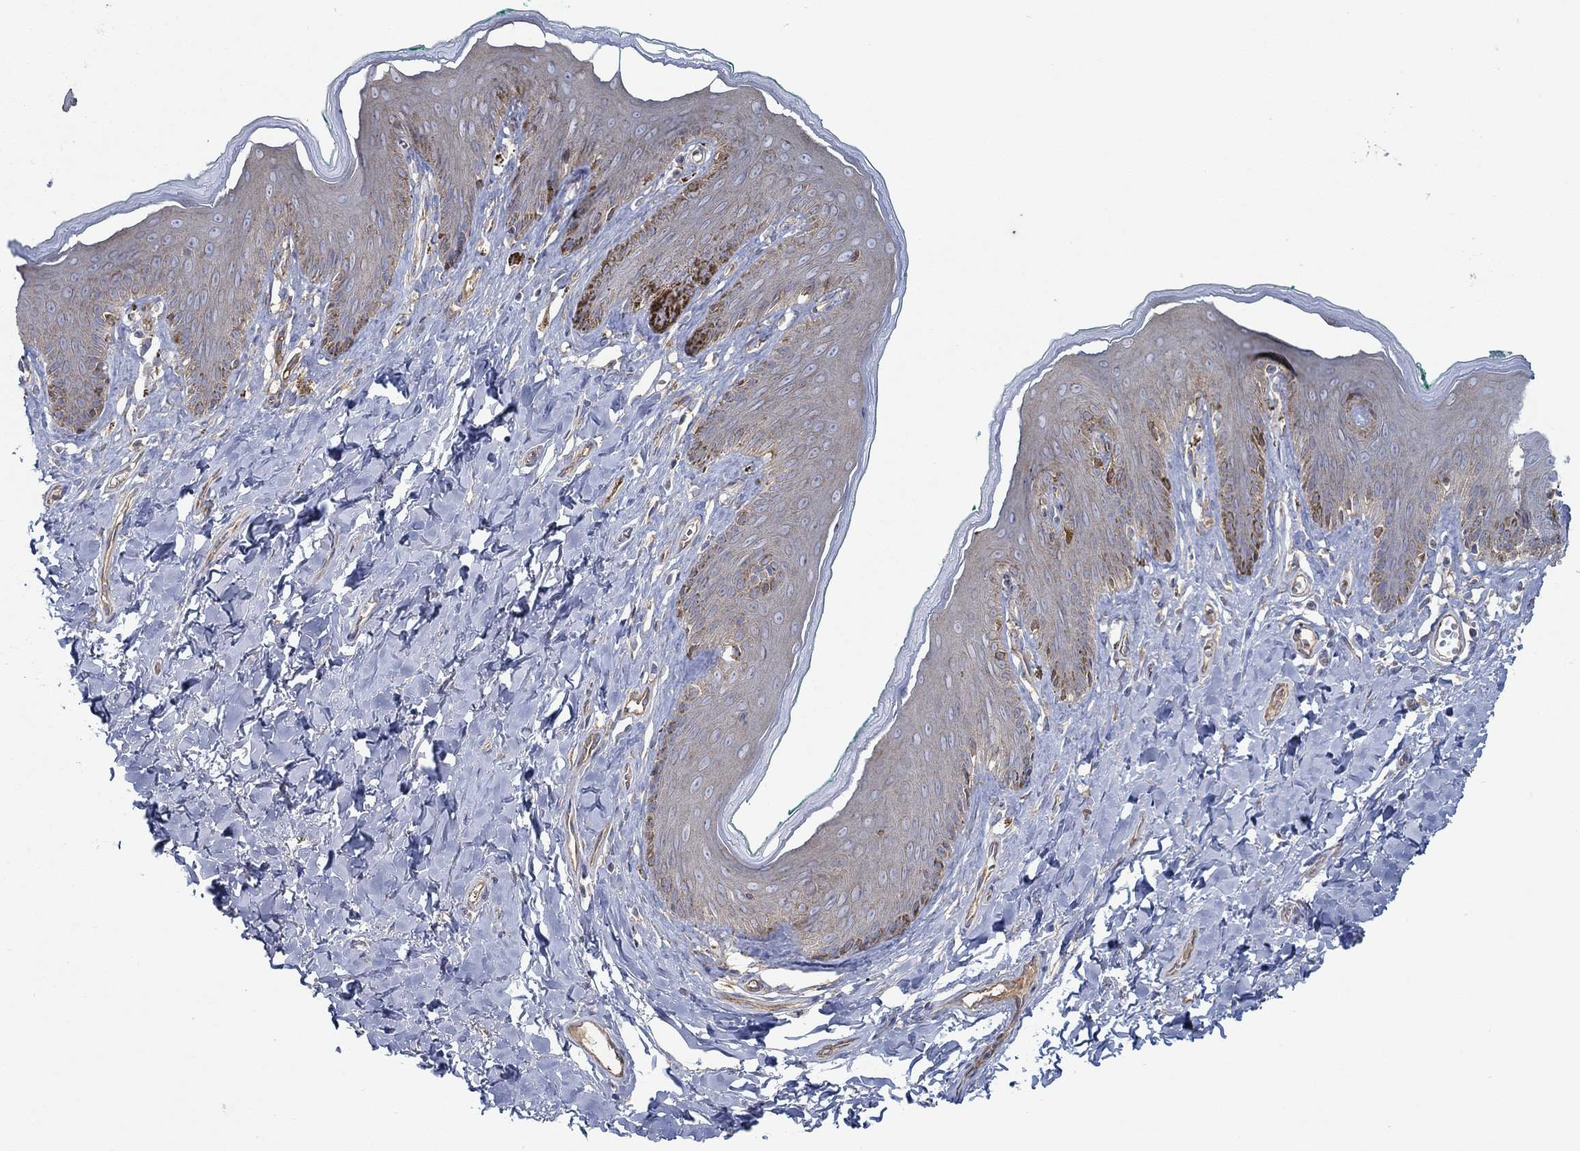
{"staining": {"intensity": "weak", "quantity": "25%-75%", "location": "cytoplasmic/membranous"}, "tissue": "skin", "cell_type": "Epidermal cells", "image_type": "normal", "snomed": [{"axis": "morphology", "description": "Normal tissue, NOS"}, {"axis": "topography", "description": "Vulva"}], "caption": "Immunohistochemical staining of benign human skin reveals weak cytoplasmic/membranous protein expression in about 25%-75% of epidermal cells.", "gene": "SPAG9", "patient": {"sex": "female", "age": 66}}